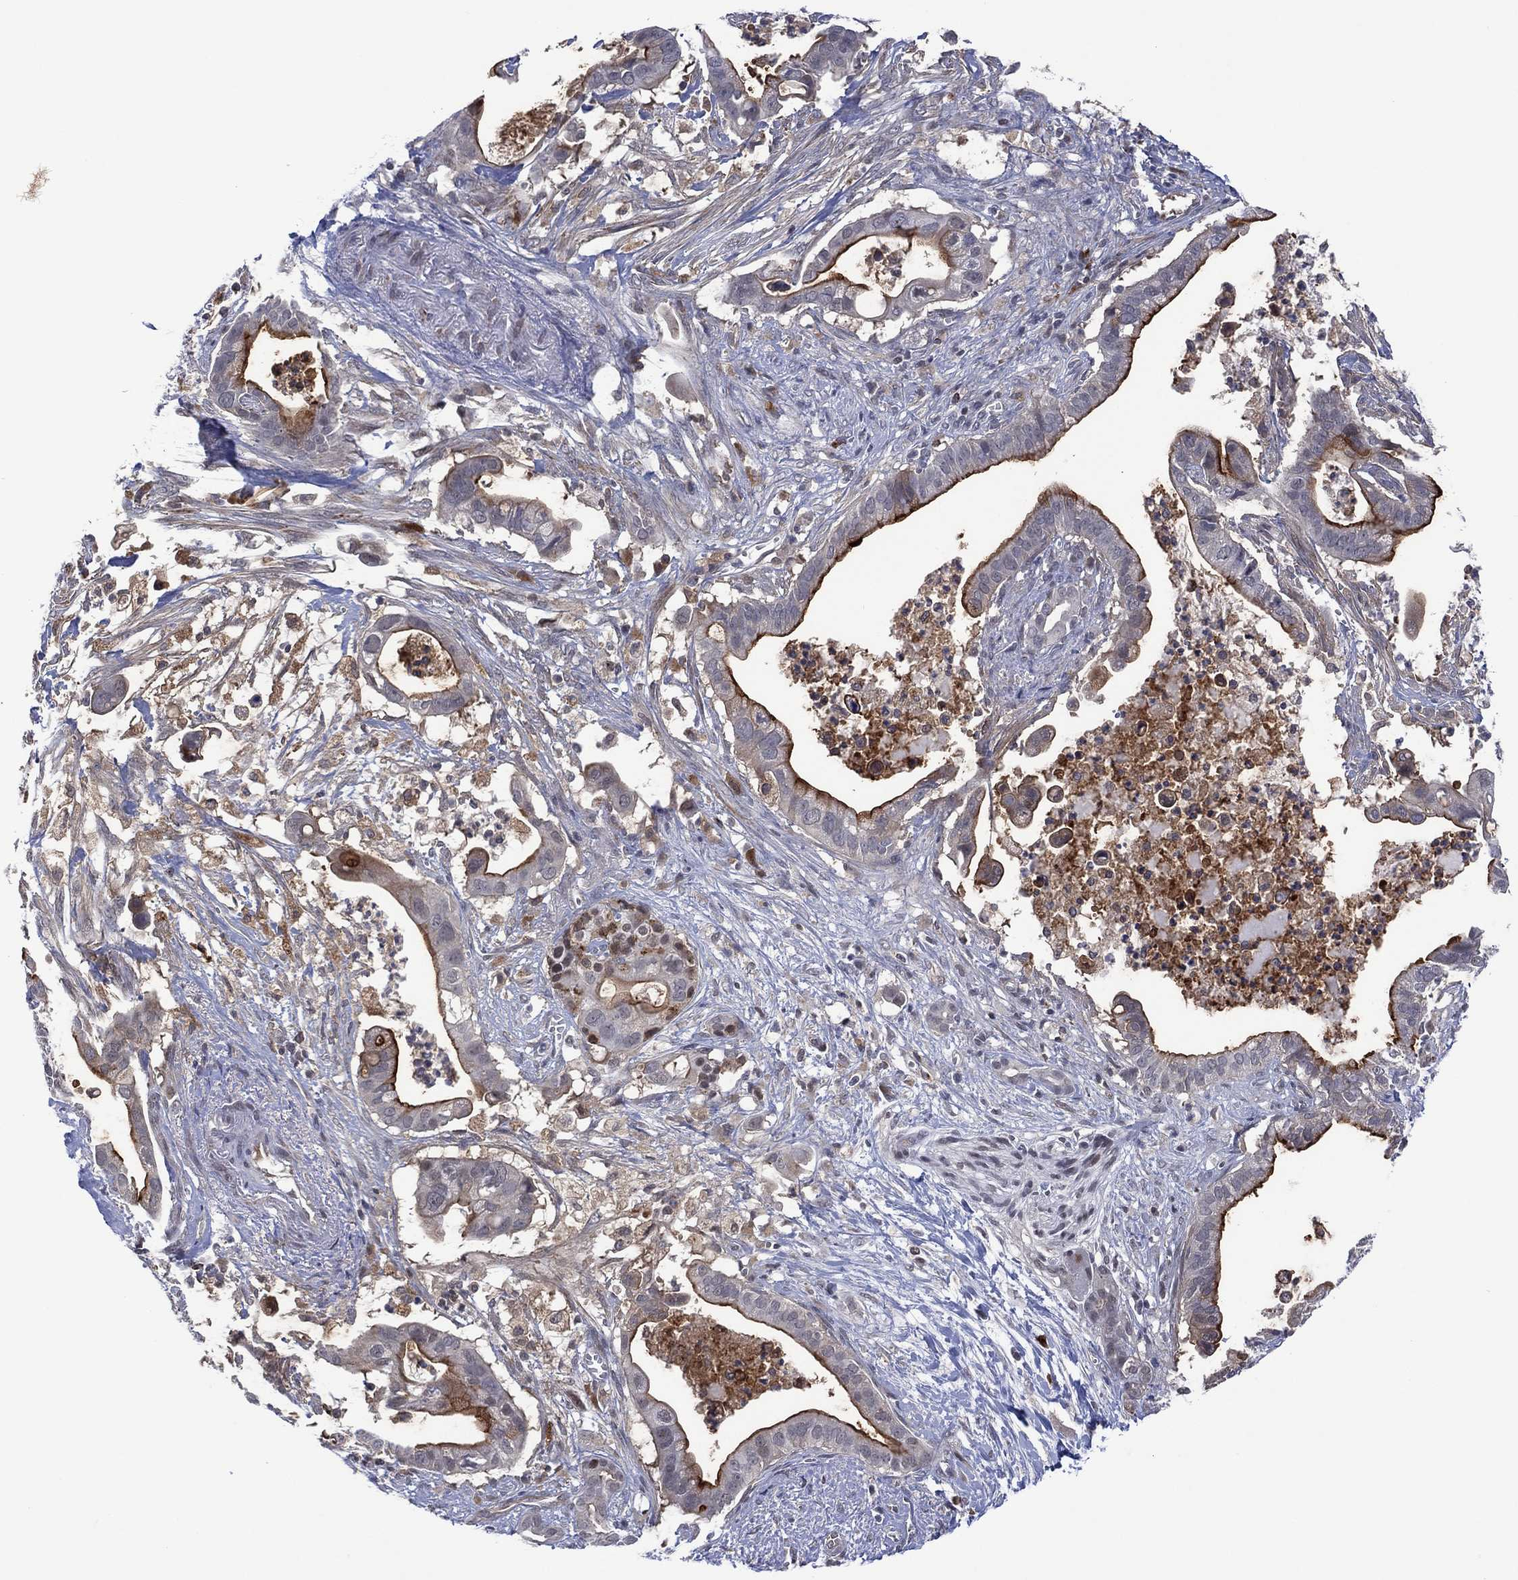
{"staining": {"intensity": "moderate", "quantity": "25%-75%", "location": "cytoplasmic/membranous"}, "tissue": "pancreatic cancer", "cell_type": "Tumor cells", "image_type": "cancer", "snomed": [{"axis": "morphology", "description": "Adenocarcinoma, NOS"}, {"axis": "topography", "description": "Pancreas"}], "caption": "This is an image of immunohistochemistry (IHC) staining of pancreatic cancer (adenocarcinoma), which shows moderate expression in the cytoplasmic/membranous of tumor cells.", "gene": "DPP4", "patient": {"sex": "male", "age": 61}}